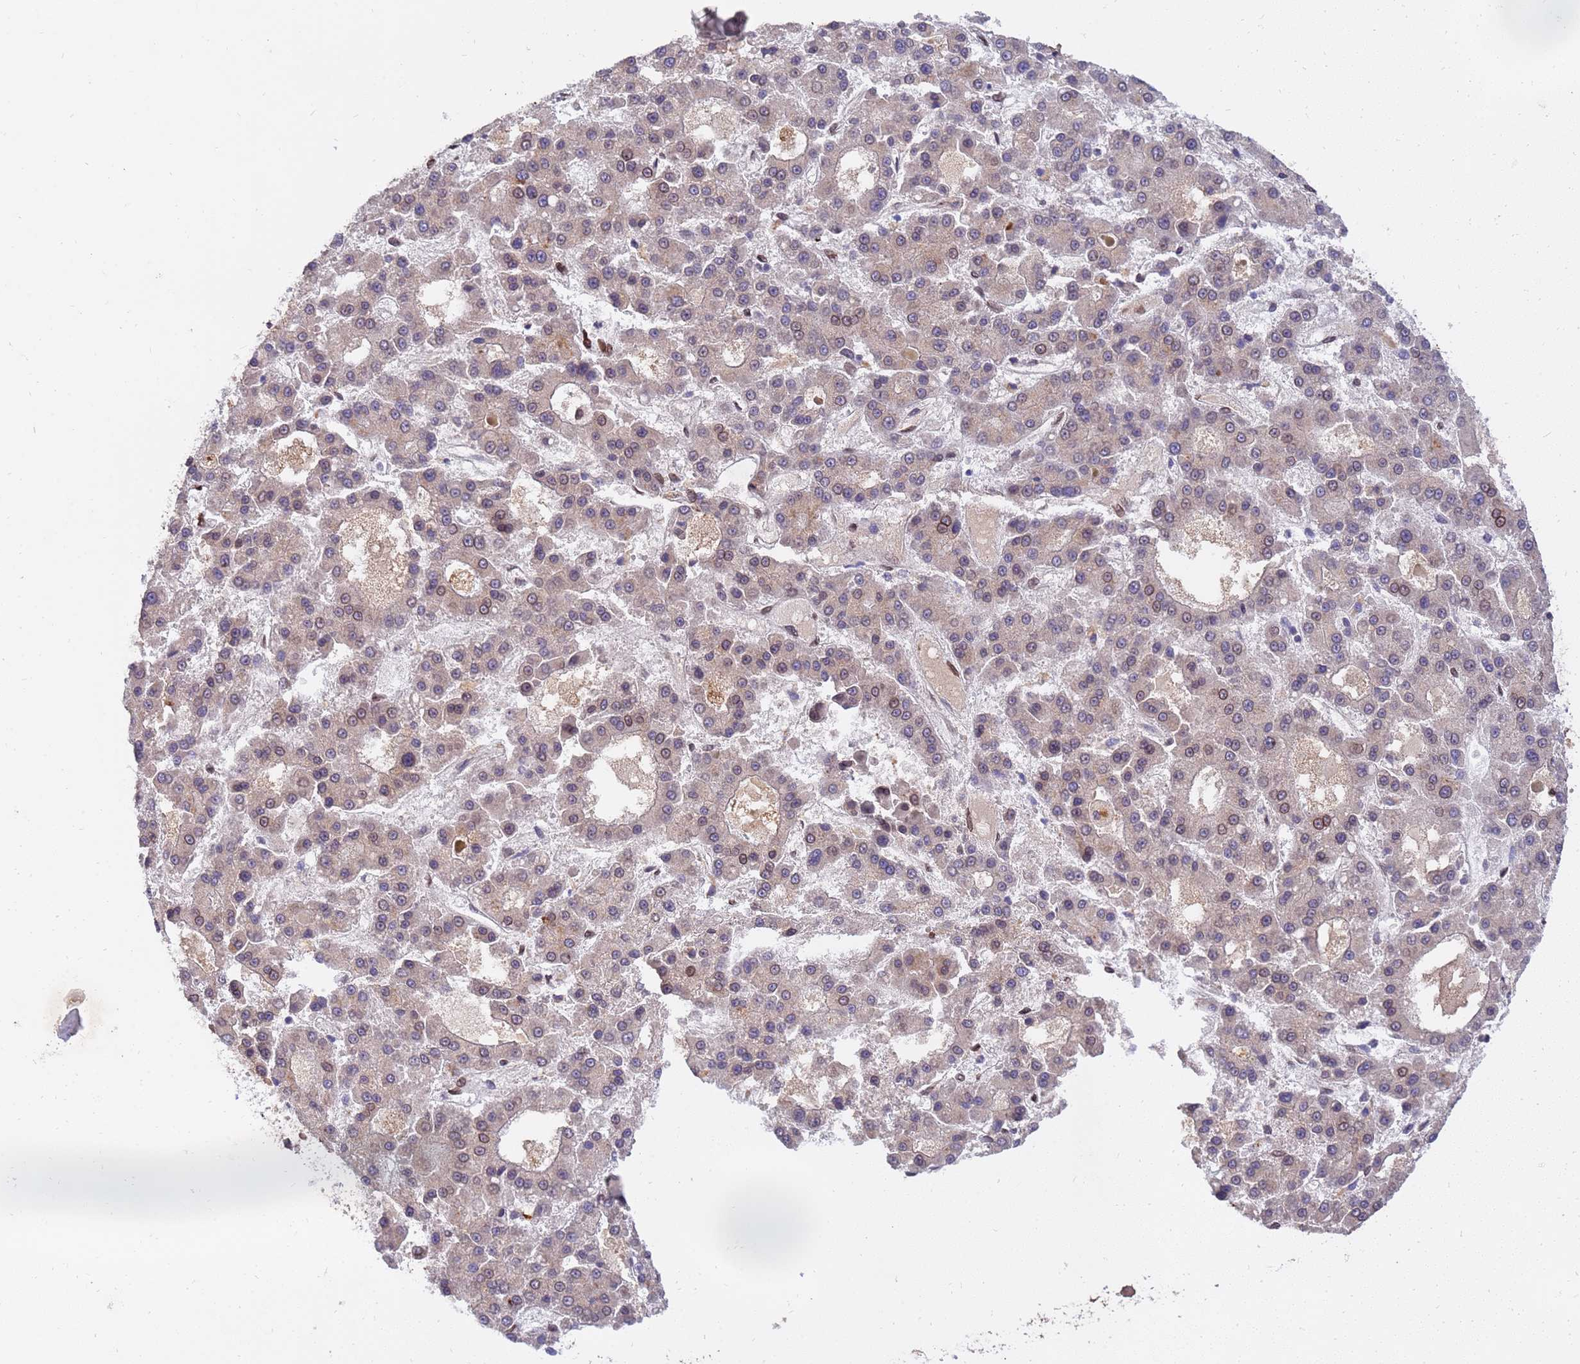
{"staining": {"intensity": "moderate", "quantity": "<25%", "location": "cytoplasmic/membranous,nuclear"}, "tissue": "liver cancer", "cell_type": "Tumor cells", "image_type": "cancer", "snomed": [{"axis": "morphology", "description": "Carcinoma, Hepatocellular, NOS"}, {"axis": "topography", "description": "Liver"}], "caption": "The immunohistochemical stain highlights moderate cytoplasmic/membranous and nuclear expression in tumor cells of liver cancer tissue.", "gene": "GPR135", "patient": {"sex": "male", "age": 70}}